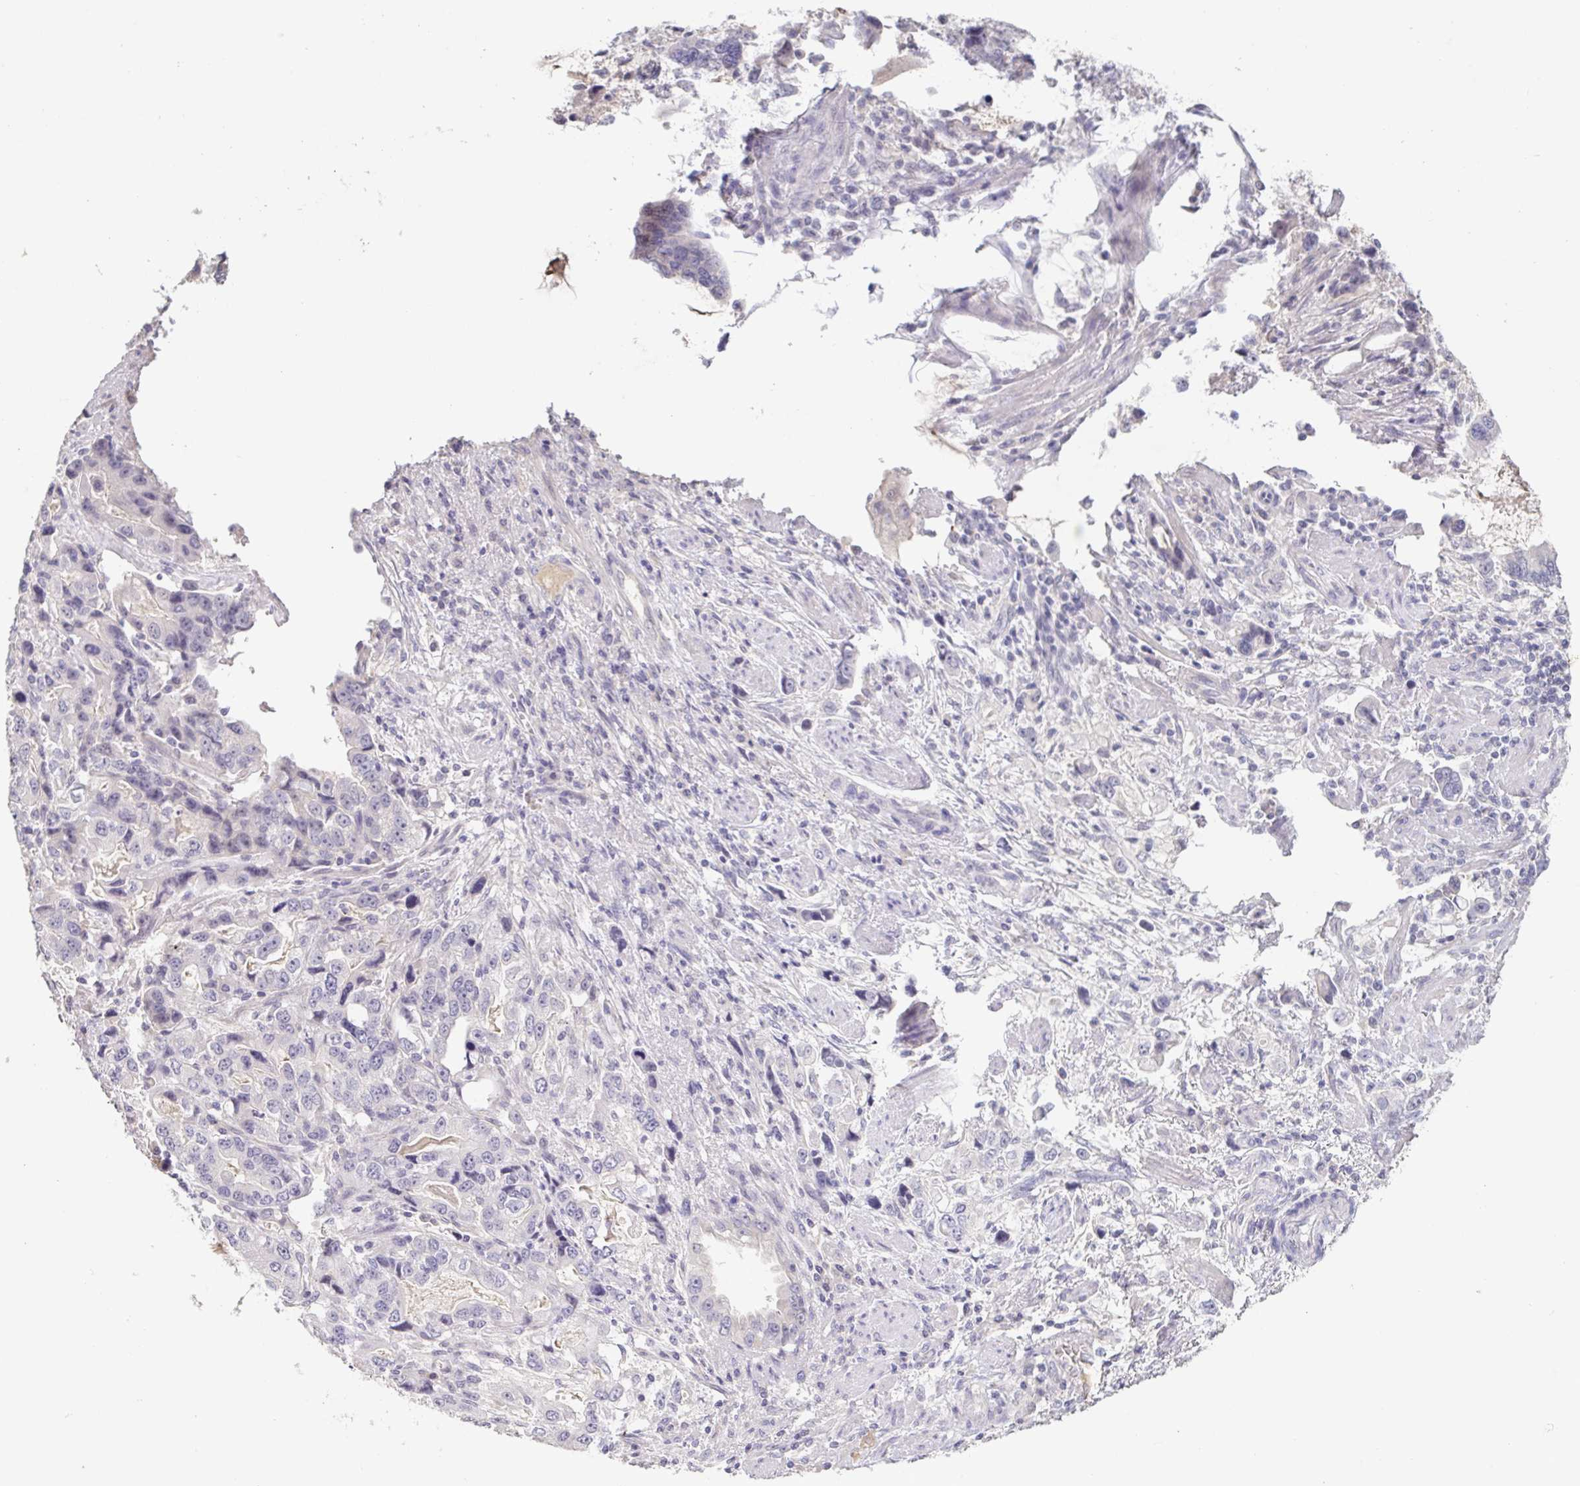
{"staining": {"intensity": "negative", "quantity": "none", "location": "none"}, "tissue": "stomach cancer", "cell_type": "Tumor cells", "image_type": "cancer", "snomed": [{"axis": "morphology", "description": "Adenocarcinoma, NOS"}, {"axis": "topography", "description": "Stomach, lower"}], "caption": "Stomach cancer (adenocarcinoma) was stained to show a protein in brown. There is no significant staining in tumor cells.", "gene": "INSL5", "patient": {"sex": "female", "age": 93}}